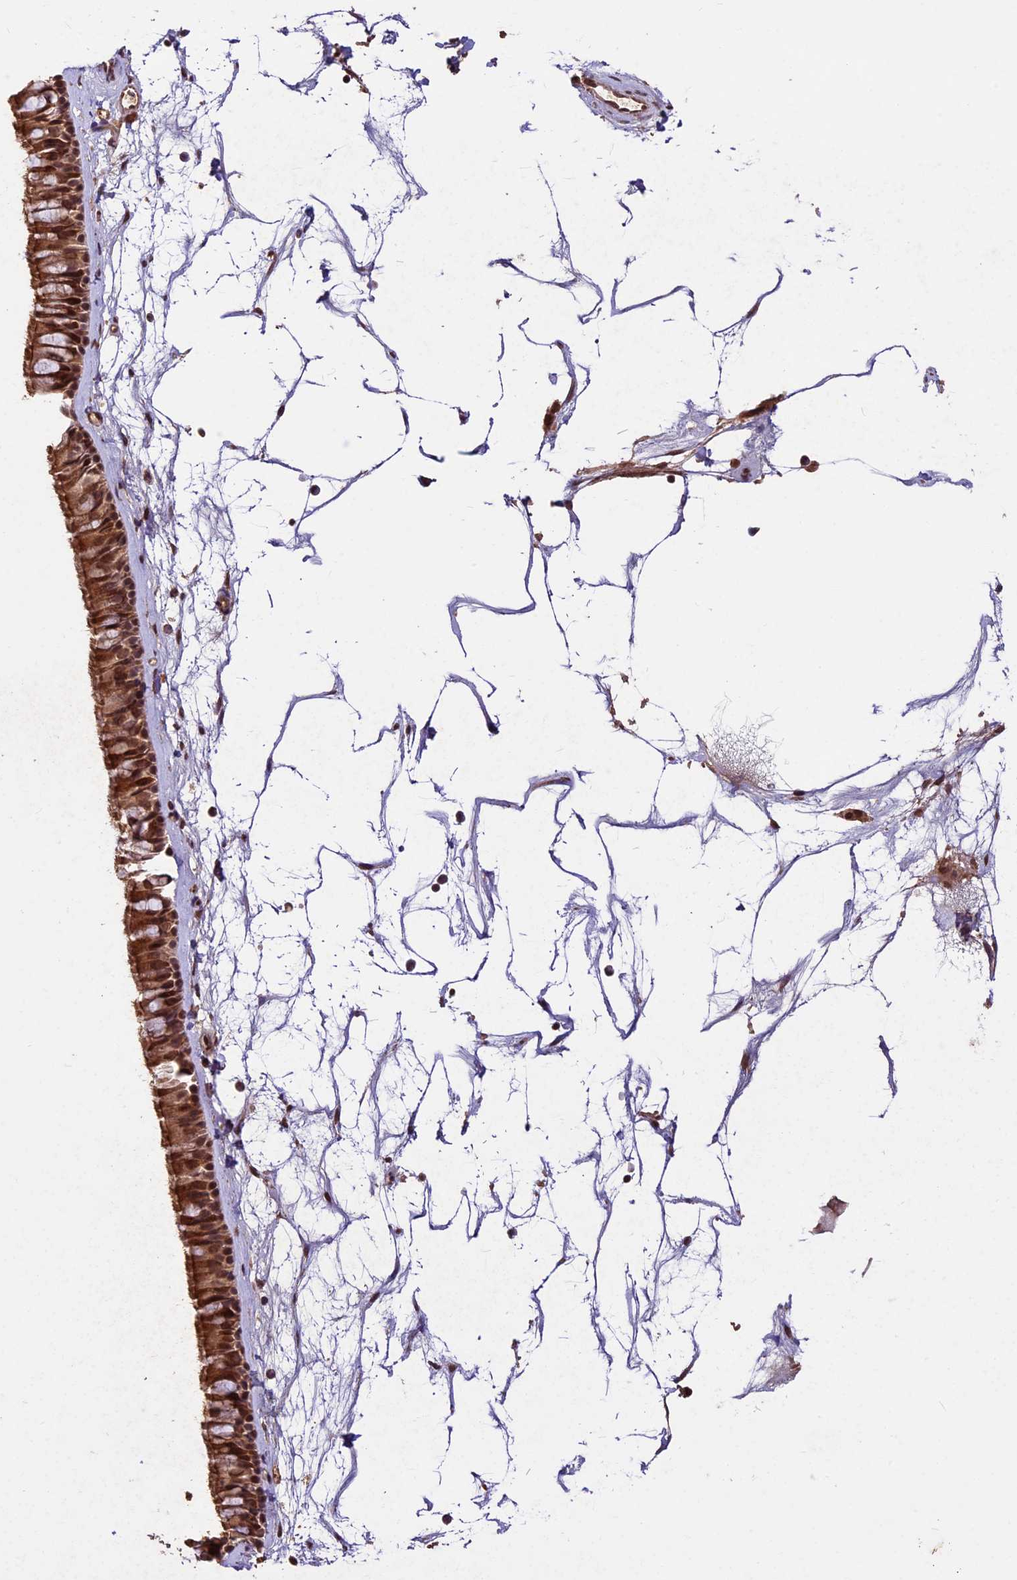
{"staining": {"intensity": "strong", "quantity": ">75%", "location": "cytoplasmic/membranous,nuclear"}, "tissue": "nasopharynx", "cell_type": "Respiratory epithelial cells", "image_type": "normal", "snomed": [{"axis": "morphology", "description": "Normal tissue, NOS"}, {"axis": "topography", "description": "Nasopharynx"}], "caption": "Immunohistochemical staining of unremarkable nasopharynx reveals >75% levels of strong cytoplasmic/membranous,nuclear protein staining in approximately >75% of respiratory epithelial cells. (Stains: DAB (3,3'-diaminobenzidine) in brown, nuclei in blue, Microscopy: brightfield microscopy at high magnification).", "gene": "CDKN2AIP", "patient": {"sex": "male", "age": 64}}